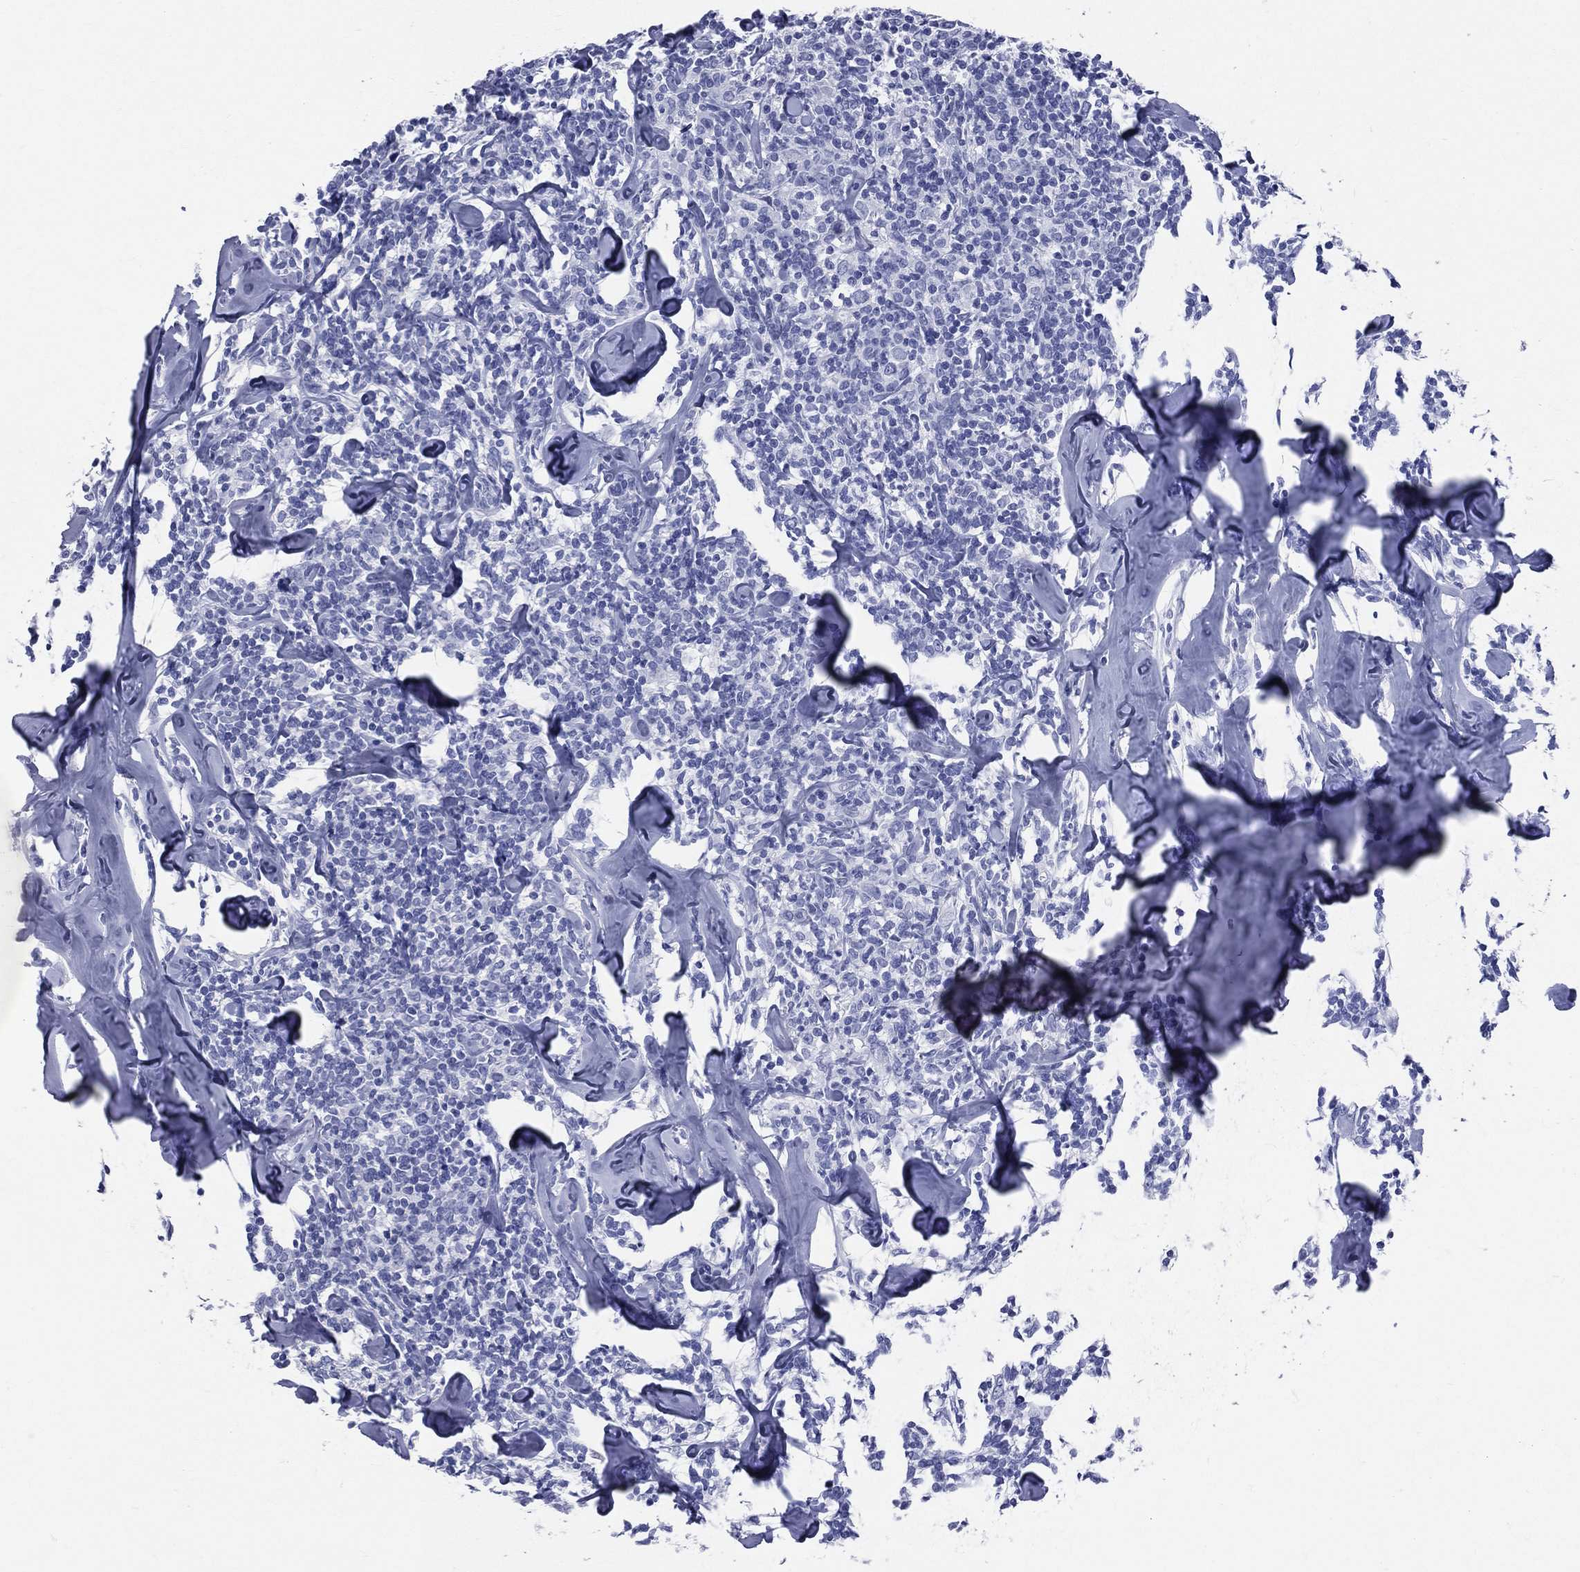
{"staining": {"intensity": "negative", "quantity": "none", "location": "none"}, "tissue": "lymphoma", "cell_type": "Tumor cells", "image_type": "cancer", "snomed": [{"axis": "morphology", "description": "Malignant lymphoma, non-Hodgkin's type, Low grade"}, {"axis": "topography", "description": "Lymph node"}], "caption": "This is a histopathology image of IHC staining of low-grade malignant lymphoma, non-Hodgkin's type, which shows no expression in tumor cells.", "gene": "CYLC1", "patient": {"sex": "female", "age": 56}}